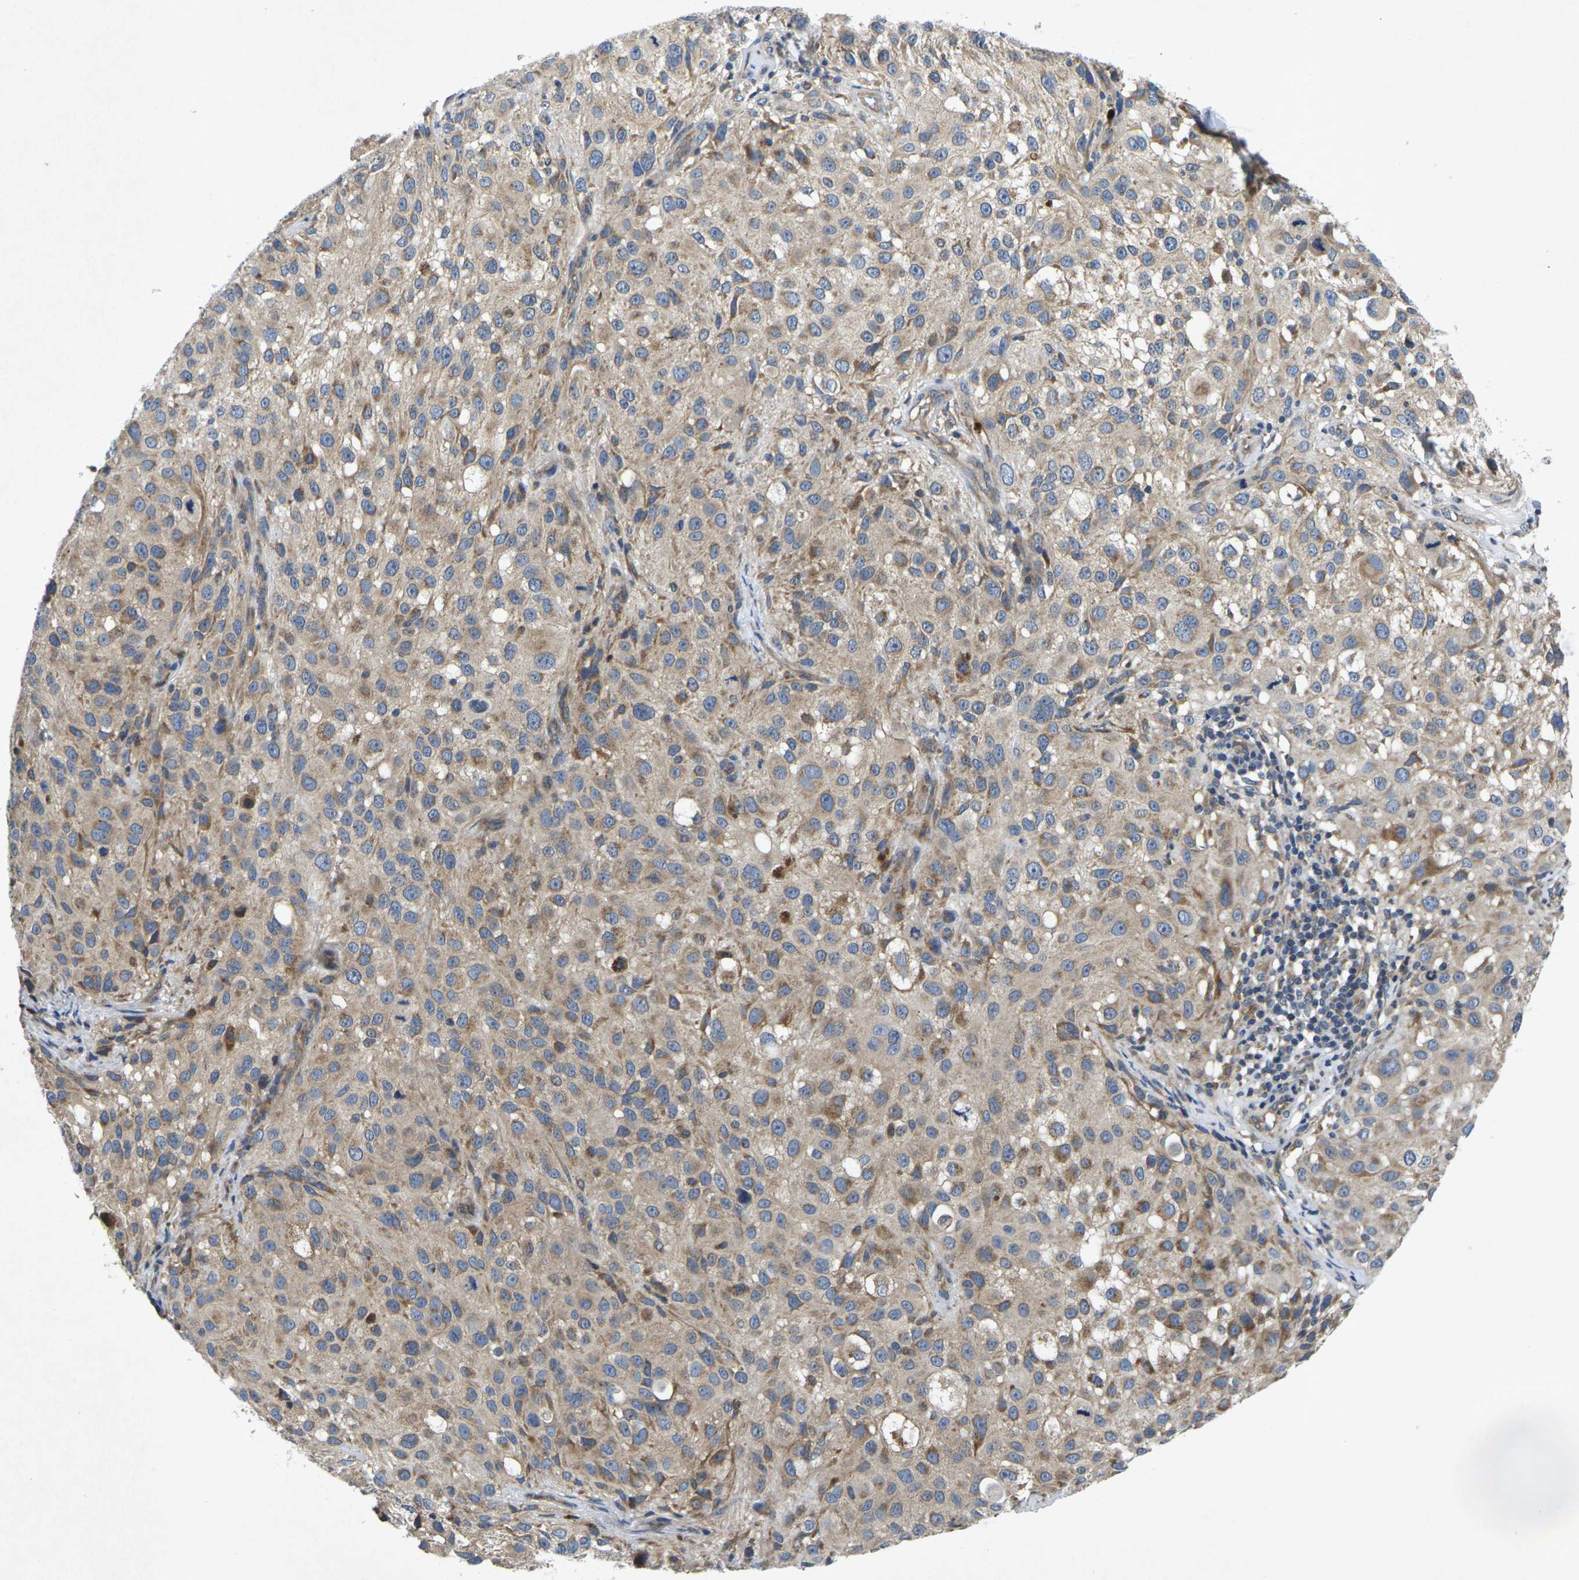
{"staining": {"intensity": "weak", "quantity": ">75%", "location": "cytoplasmic/membranous"}, "tissue": "melanoma", "cell_type": "Tumor cells", "image_type": "cancer", "snomed": [{"axis": "morphology", "description": "Necrosis, NOS"}, {"axis": "morphology", "description": "Malignant melanoma, NOS"}, {"axis": "topography", "description": "Skin"}], "caption": "Melanoma stained with DAB immunohistochemistry (IHC) reveals low levels of weak cytoplasmic/membranous positivity in approximately >75% of tumor cells.", "gene": "KIF1B", "patient": {"sex": "female", "age": 87}}